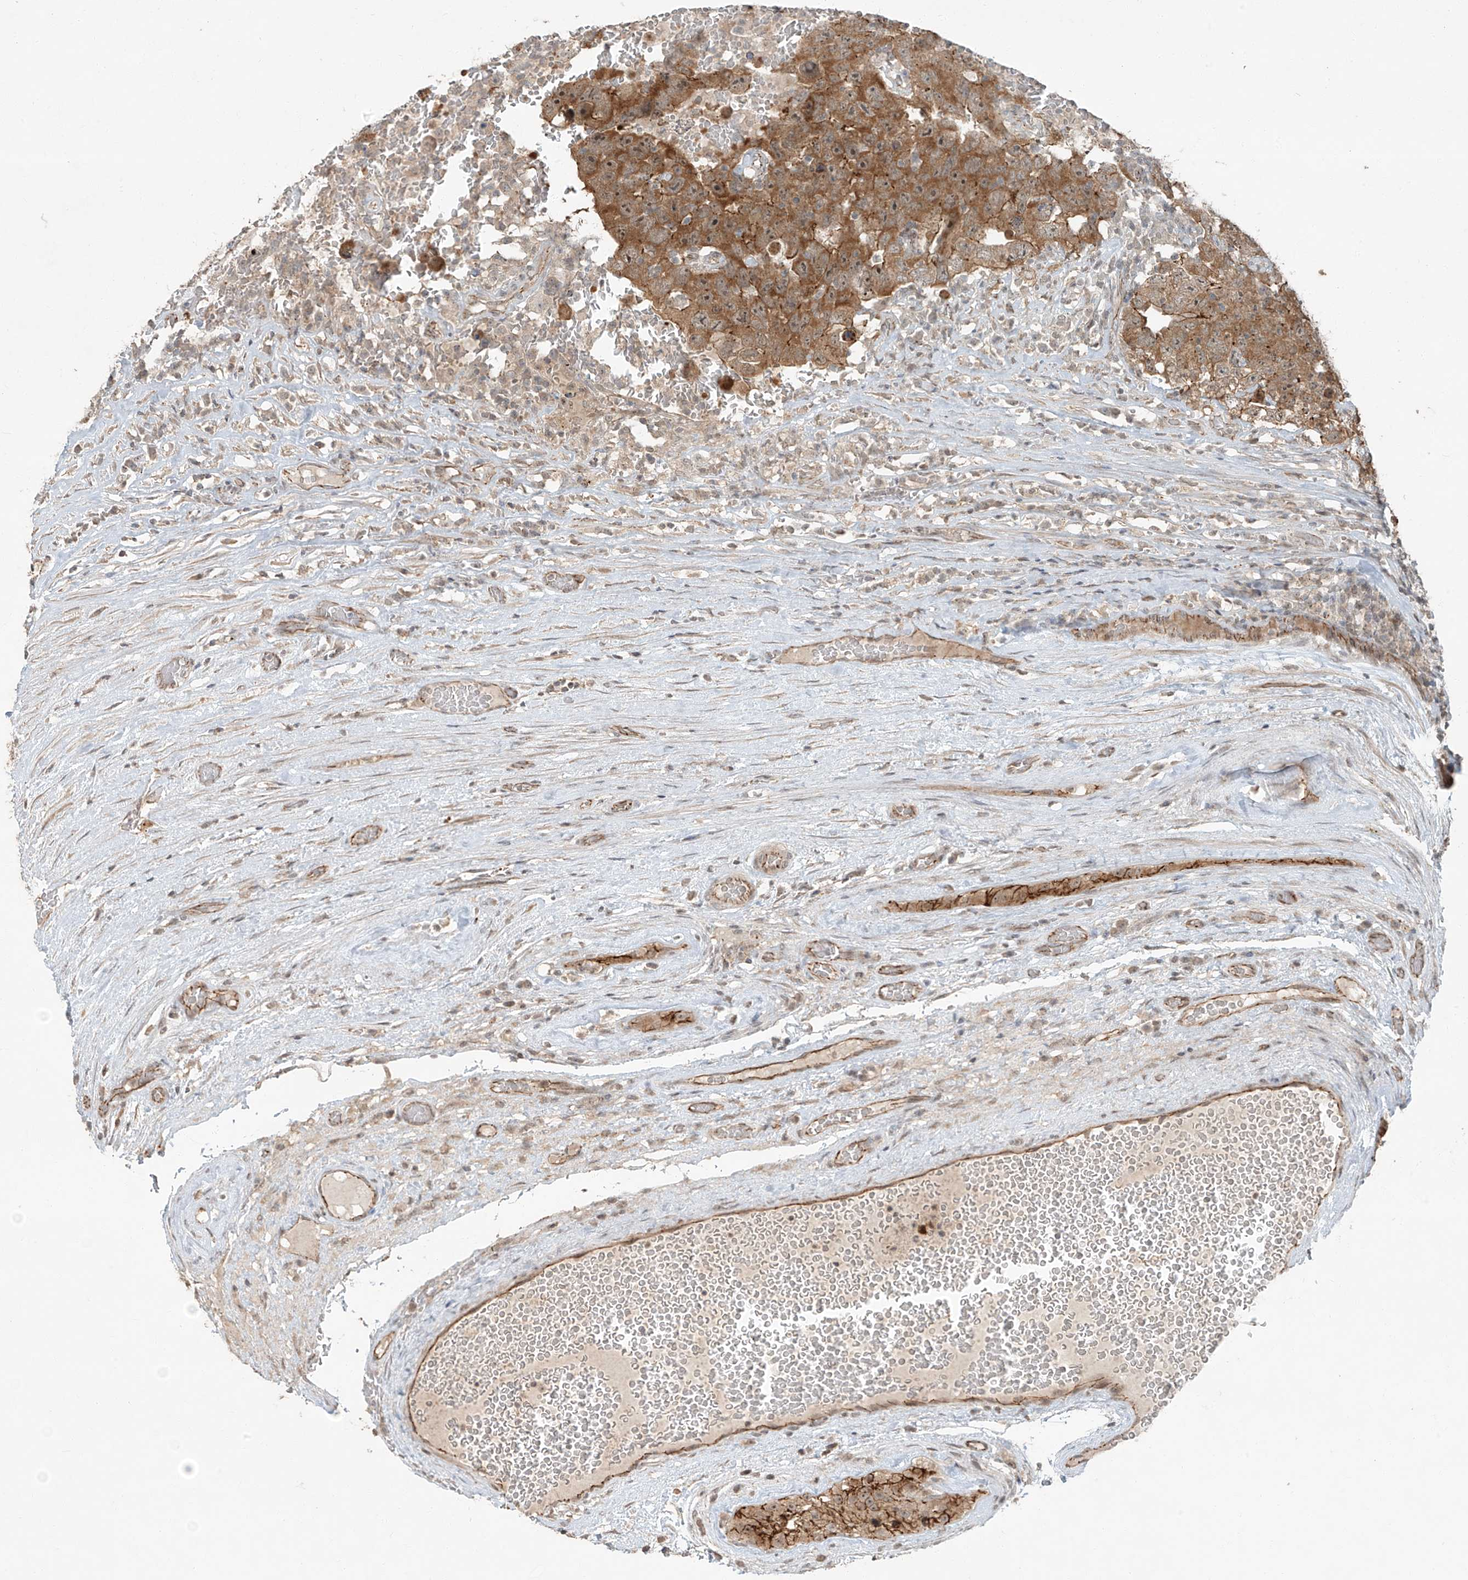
{"staining": {"intensity": "moderate", "quantity": ">75%", "location": "cytoplasmic/membranous"}, "tissue": "testis cancer", "cell_type": "Tumor cells", "image_type": "cancer", "snomed": [{"axis": "morphology", "description": "Carcinoma, Embryonal, NOS"}, {"axis": "topography", "description": "Testis"}], "caption": "High-power microscopy captured an IHC image of testis cancer (embryonal carcinoma), revealing moderate cytoplasmic/membranous staining in about >75% of tumor cells.", "gene": "ZNF16", "patient": {"sex": "male", "age": 26}}